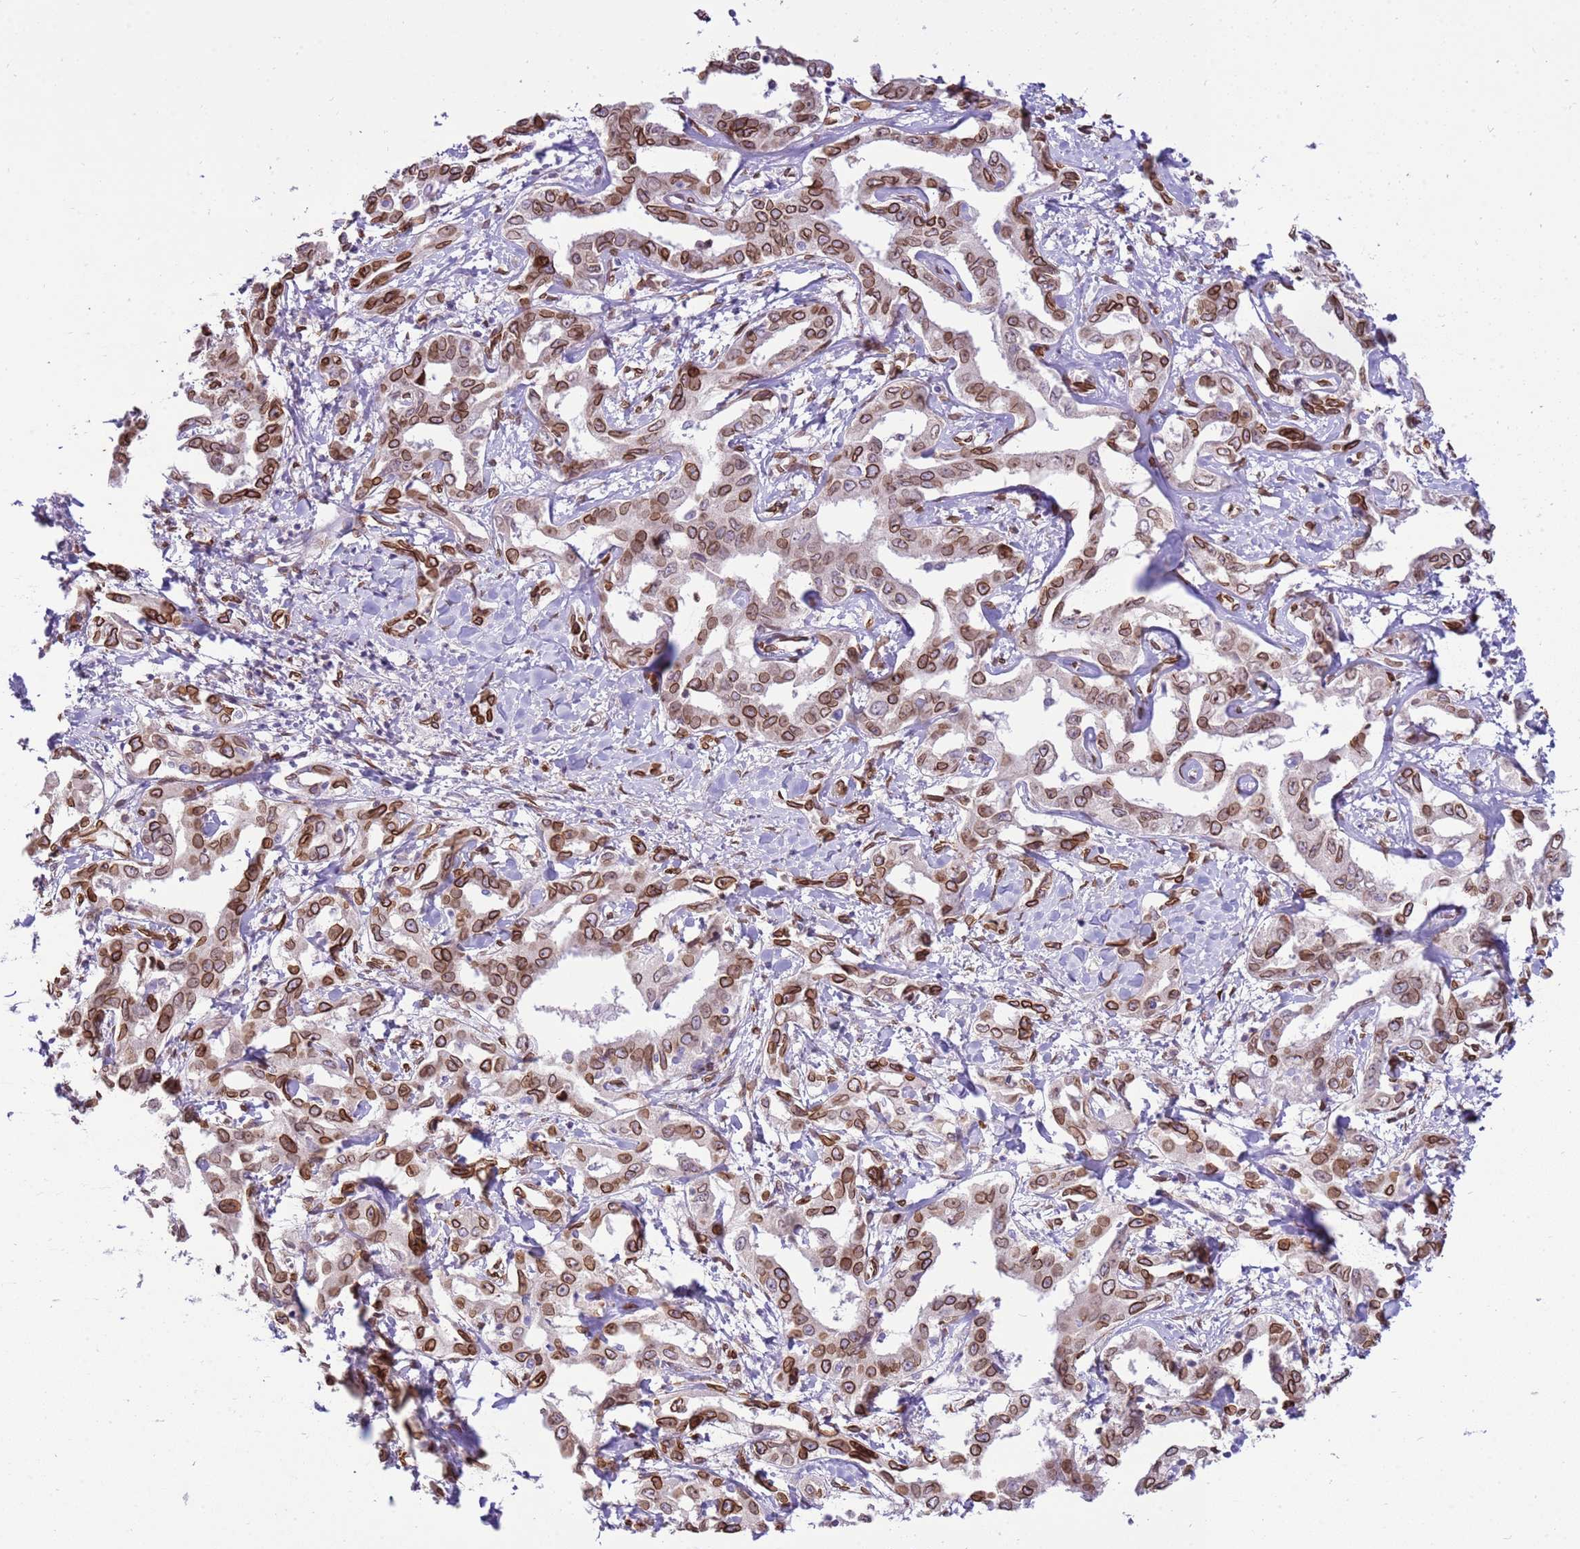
{"staining": {"intensity": "strong", "quantity": ">75%", "location": "cytoplasmic/membranous,nuclear"}, "tissue": "liver cancer", "cell_type": "Tumor cells", "image_type": "cancer", "snomed": [{"axis": "morphology", "description": "Cholangiocarcinoma"}, {"axis": "topography", "description": "Liver"}], "caption": "A brown stain shows strong cytoplasmic/membranous and nuclear positivity of a protein in liver cancer tumor cells. The staining was performed using DAB, with brown indicating positive protein expression. Nuclei are stained blue with hematoxylin.", "gene": "TMEM47", "patient": {"sex": "male", "age": 59}}